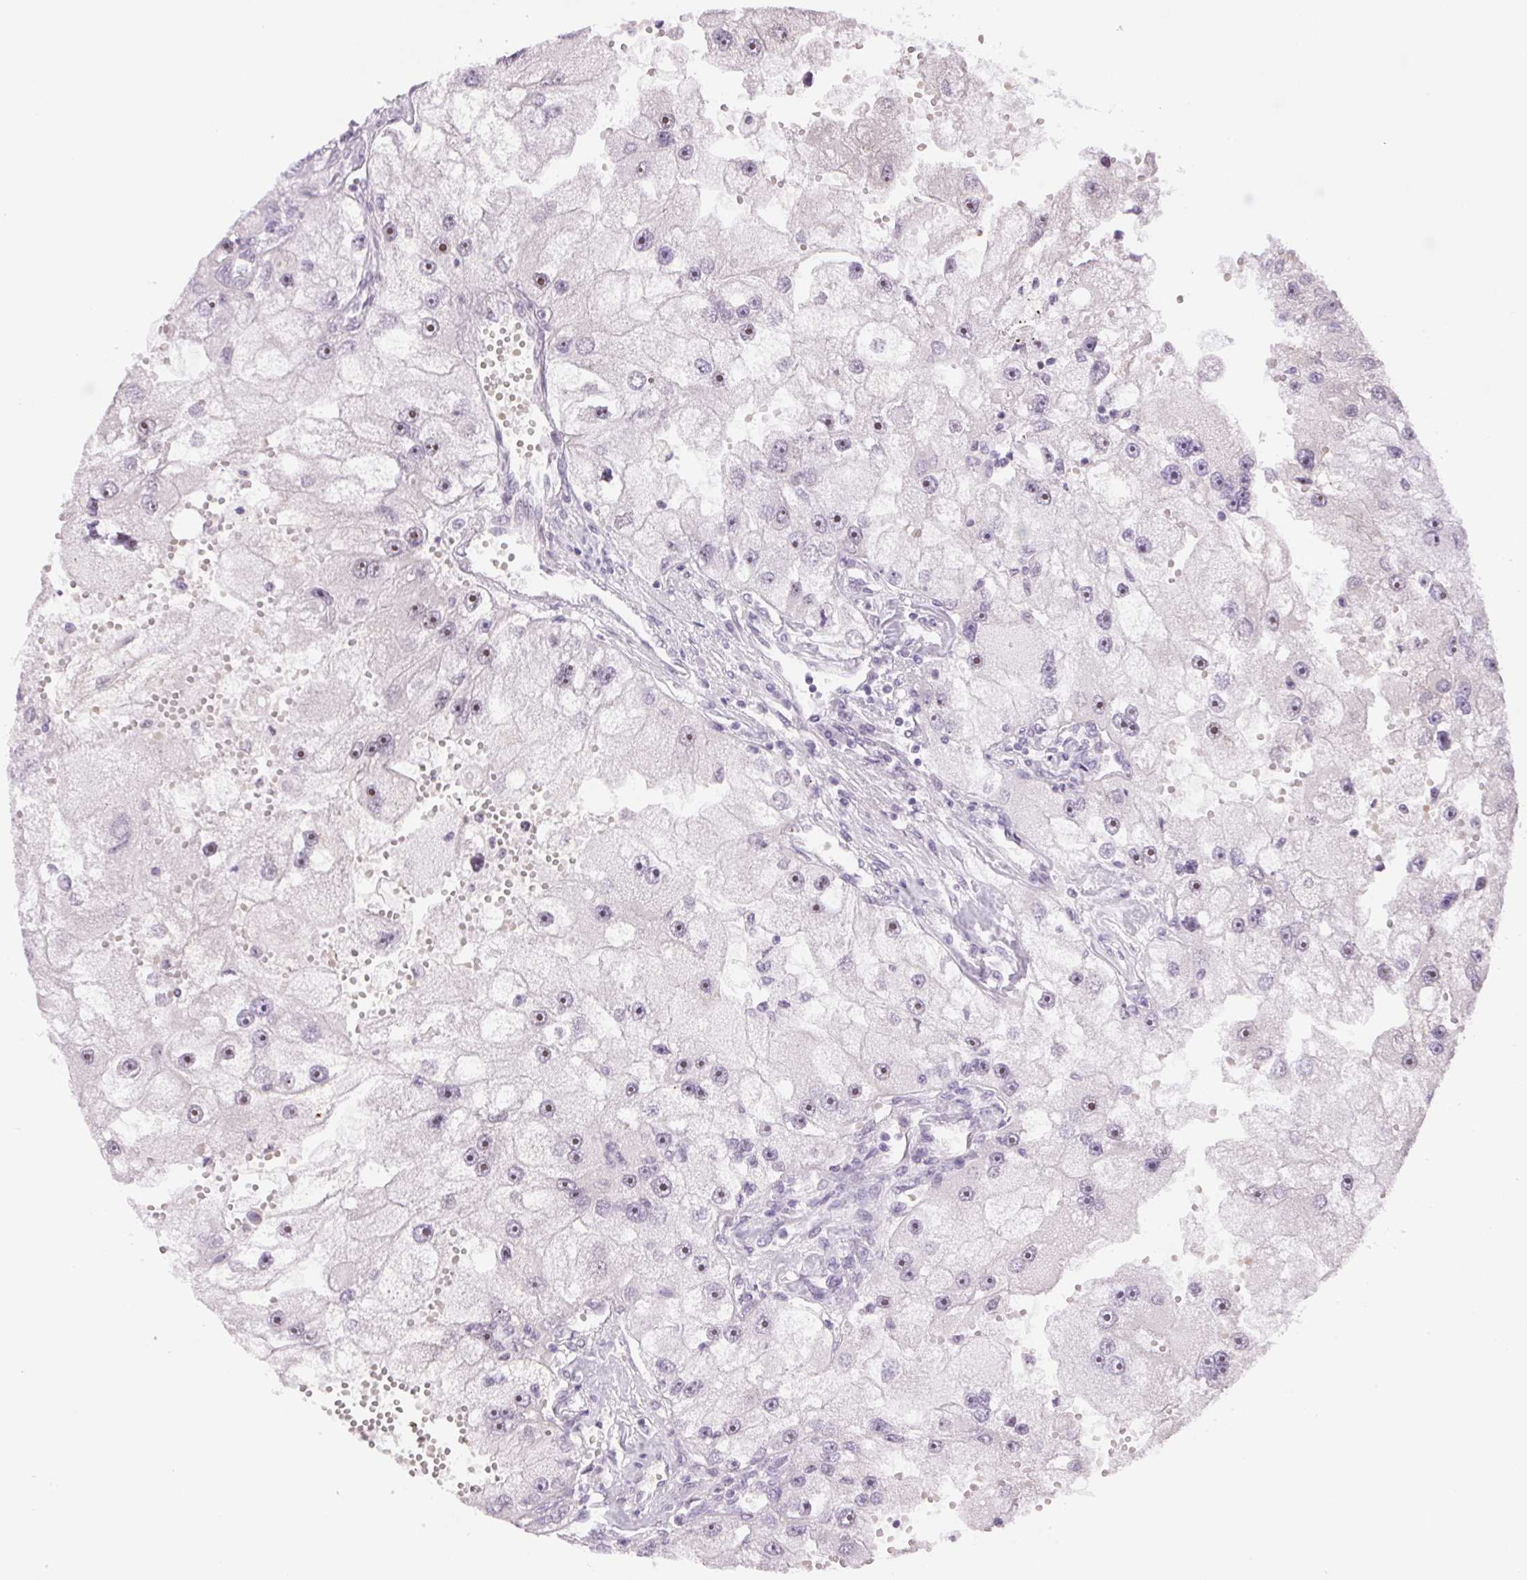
{"staining": {"intensity": "moderate", "quantity": "25%-75%", "location": "nuclear"}, "tissue": "renal cancer", "cell_type": "Tumor cells", "image_type": "cancer", "snomed": [{"axis": "morphology", "description": "Adenocarcinoma, NOS"}, {"axis": "topography", "description": "Kidney"}], "caption": "Human renal cancer (adenocarcinoma) stained with a protein marker exhibits moderate staining in tumor cells.", "gene": "ZC3H14", "patient": {"sex": "male", "age": 63}}